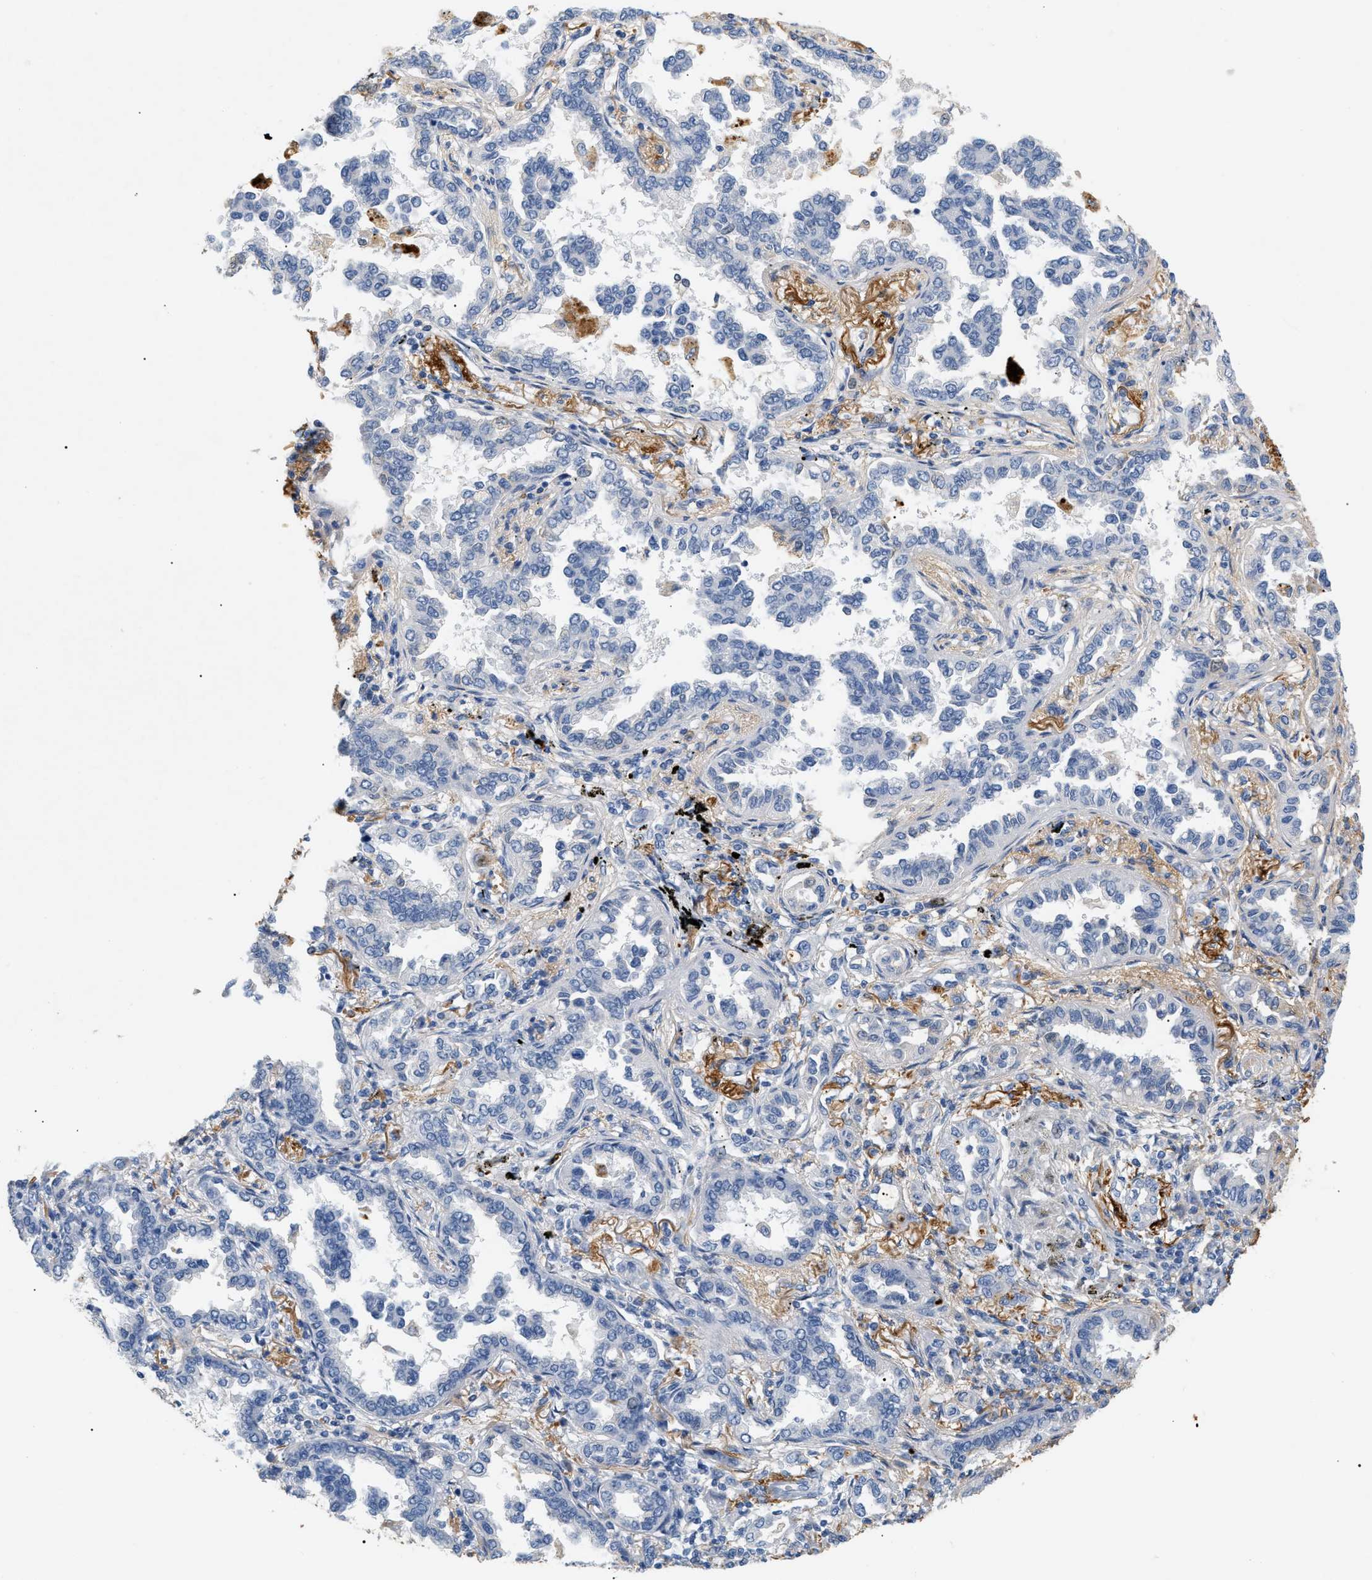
{"staining": {"intensity": "negative", "quantity": "none", "location": "none"}, "tissue": "lung cancer", "cell_type": "Tumor cells", "image_type": "cancer", "snomed": [{"axis": "morphology", "description": "Normal tissue, NOS"}, {"axis": "morphology", "description": "Adenocarcinoma, NOS"}, {"axis": "topography", "description": "Lung"}], "caption": "Human lung adenocarcinoma stained for a protein using immunohistochemistry (IHC) exhibits no expression in tumor cells.", "gene": "CFH", "patient": {"sex": "male", "age": 59}}